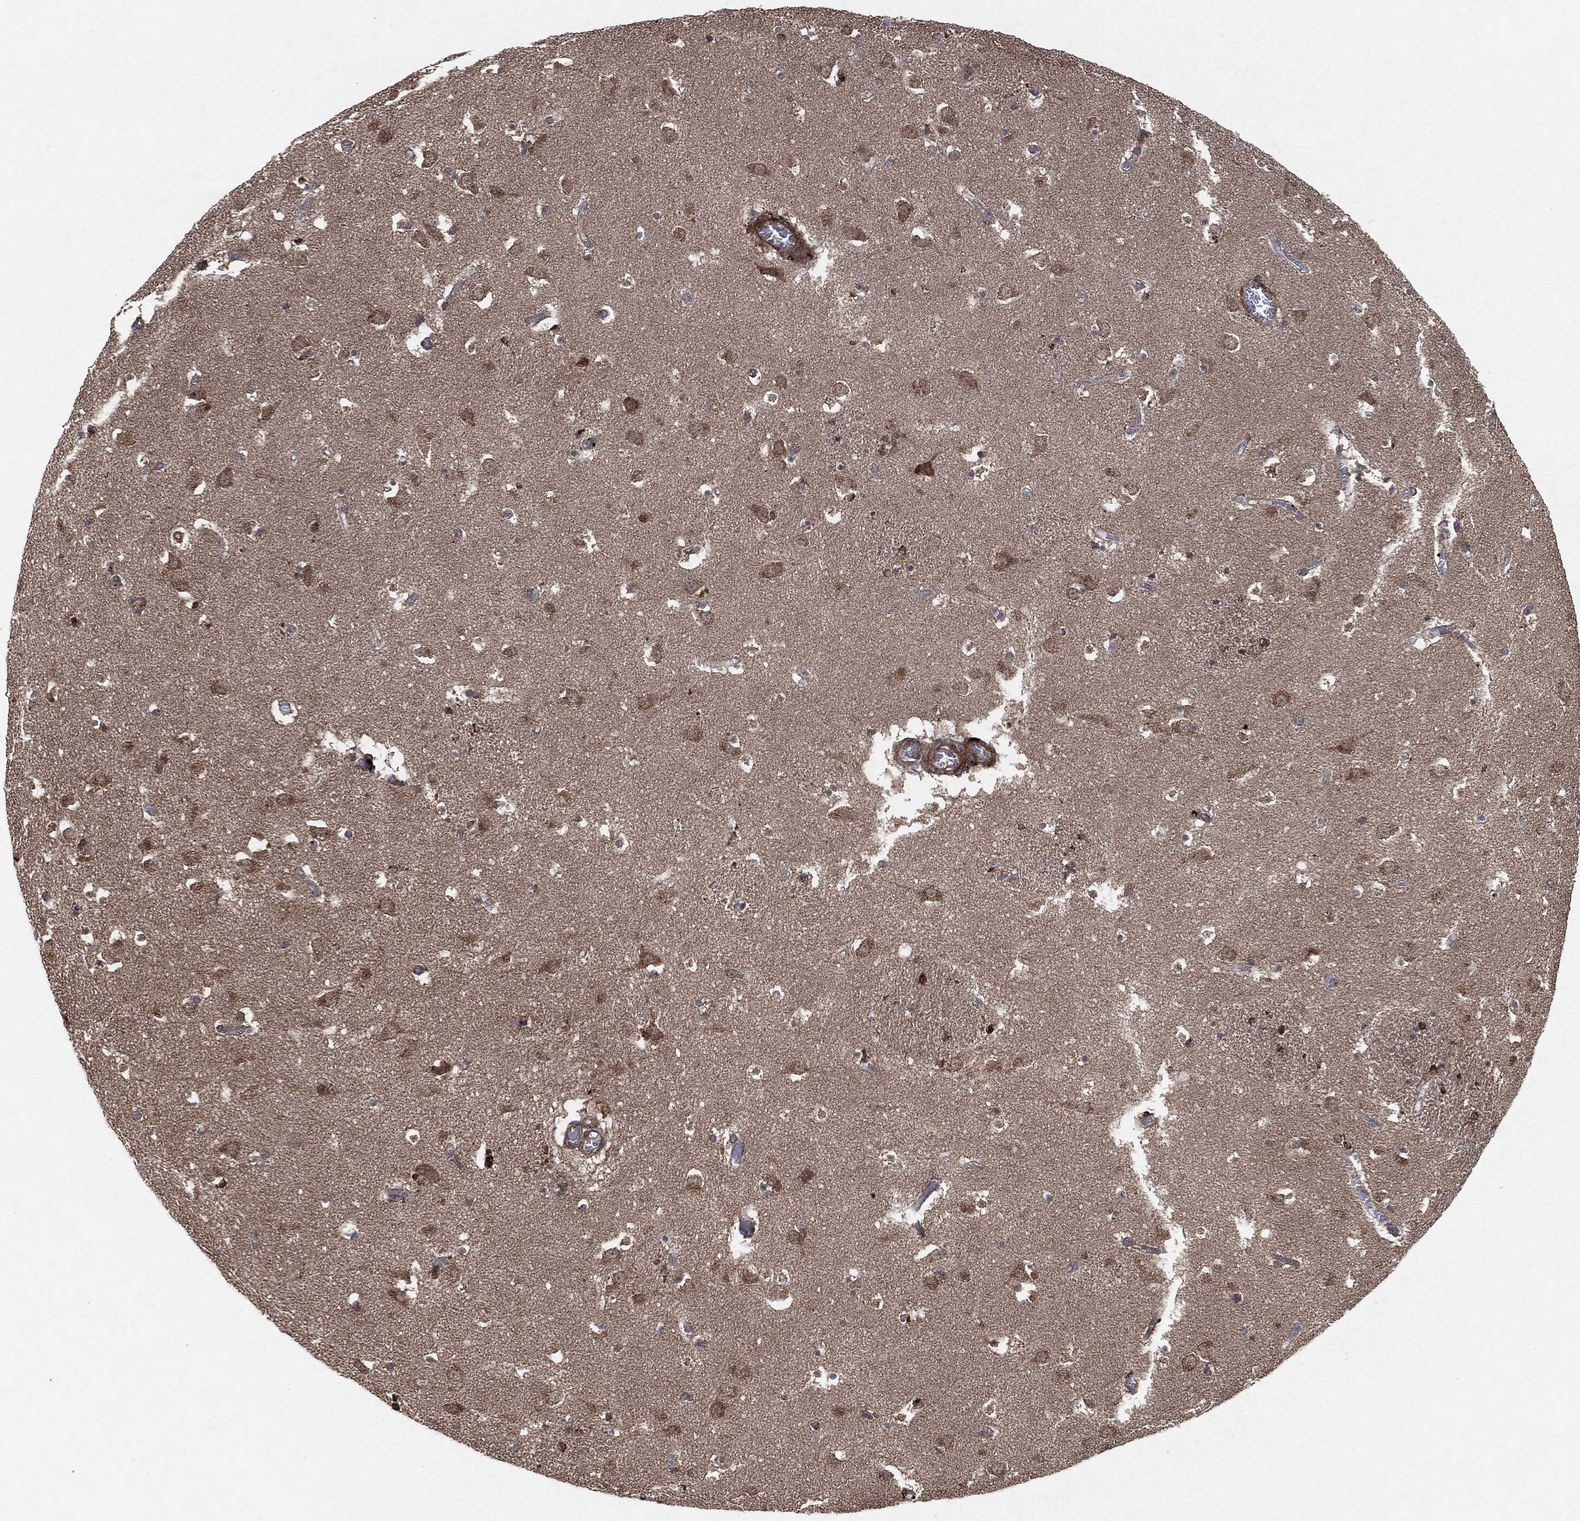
{"staining": {"intensity": "negative", "quantity": "none", "location": "none"}, "tissue": "caudate", "cell_type": "Glial cells", "image_type": "normal", "snomed": [{"axis": "morphology", "description": "Normal tissue, NOS"}, {"axis": "topography", "description": "Lateral ventricle wall"}], "caption": "IHC of benign caudate displays no expression in glial cells.", "gene": "RAF1", "patient": {"sex": "female", "age": 42}}